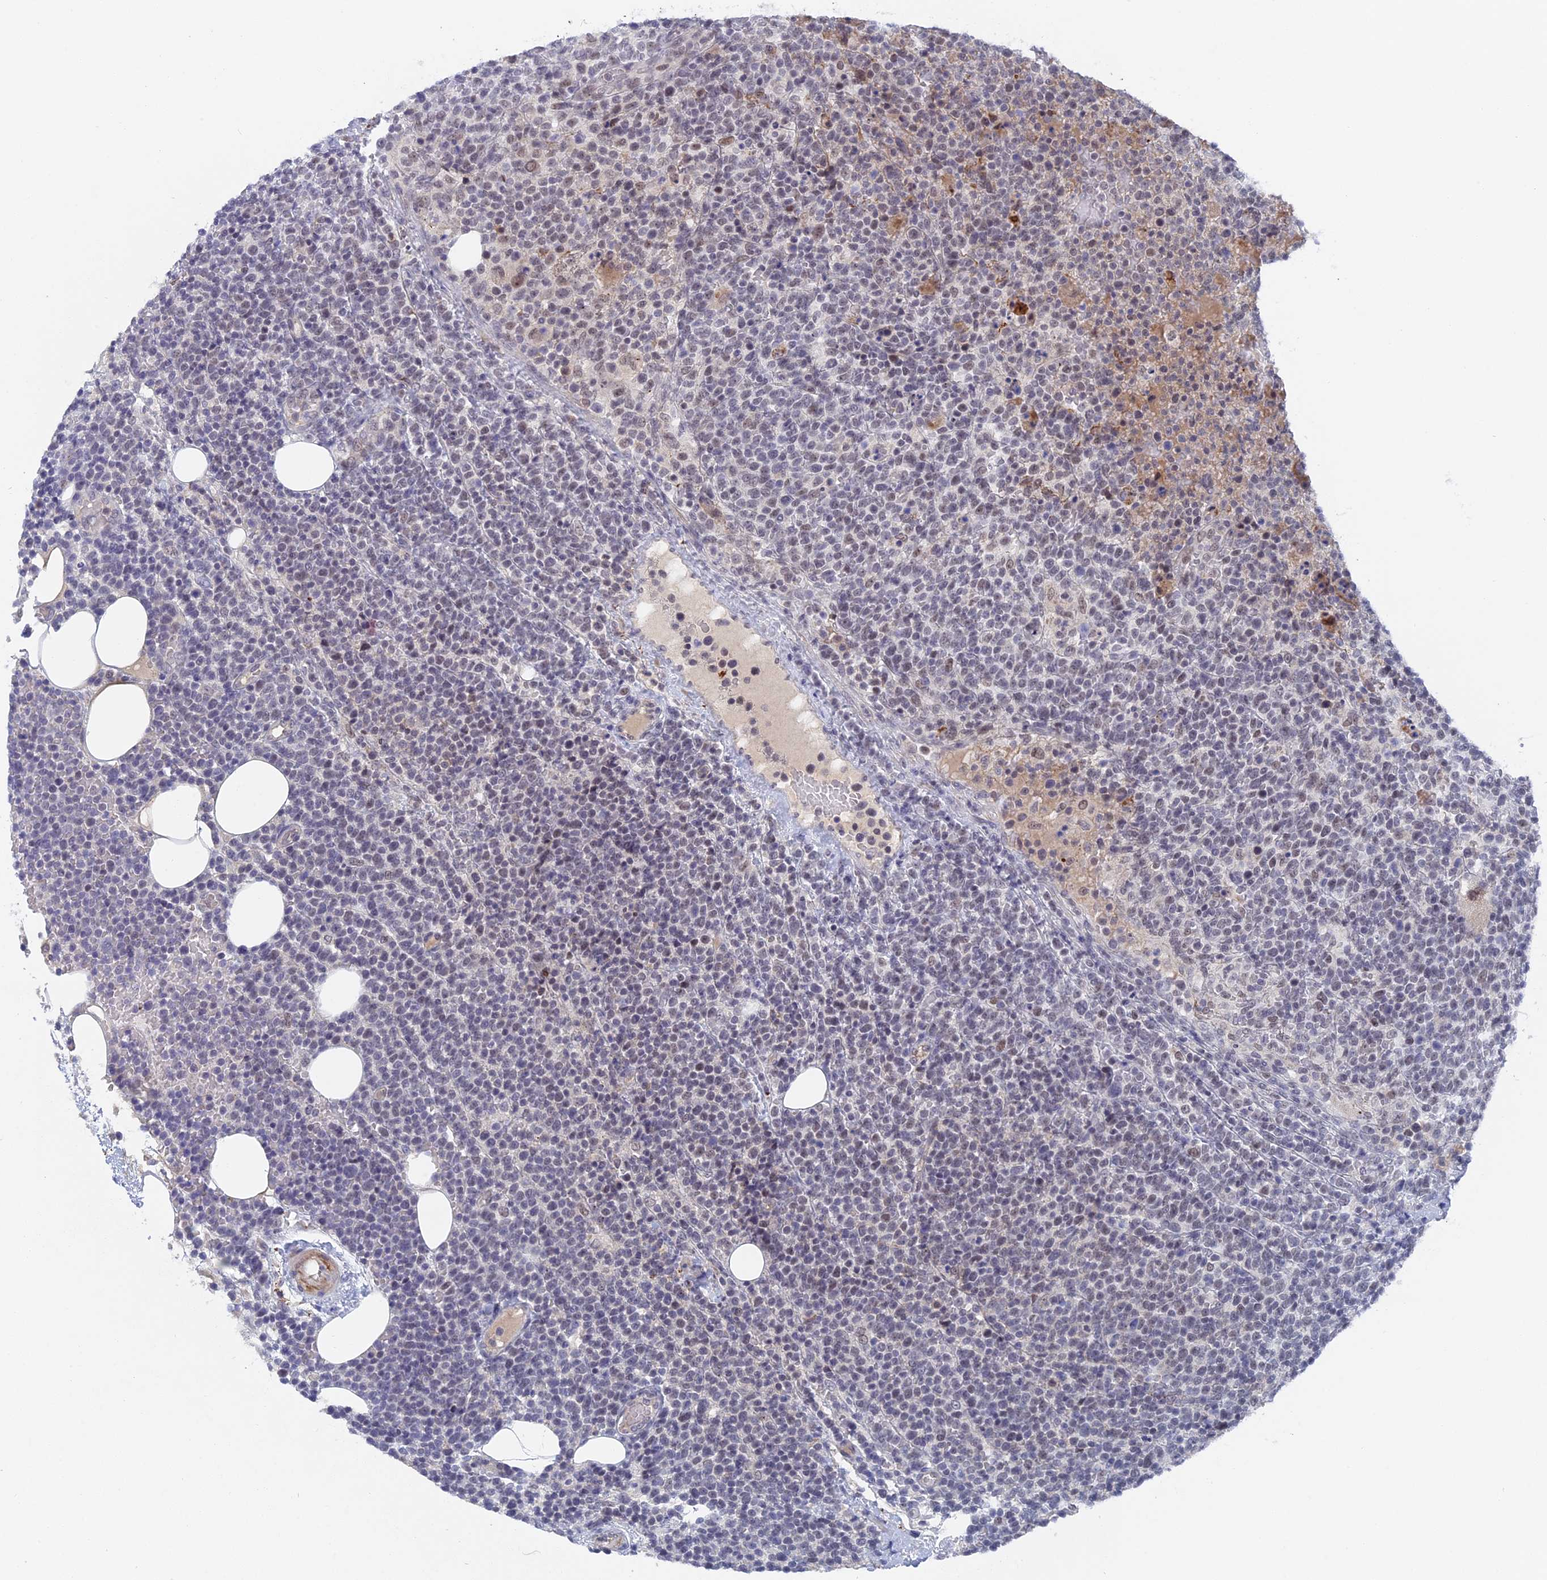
{"staining": {"intensity": "weak", "quantity": "<25%", "location": "nuclear"}, "tissue": "lymphoma", "cell_type": "Tumor cells", "image_type": "cancer", "snomed": [{"axis": "morphology", "description": "Malignant lymphoma, non-Hodgkin's type, High grade"}, {"axis": "topography", "description": "Lymph node"}], "caption": "Tumor cells show no significant staining in malignant lymphoma, non-Hodgkin's type (high-grade). (Stains: DAB IHC with hematoxylin counter stain, Microscopy: brightfield microscopy at high magnification).", "gene": "BRD2", "patient": {"sex": "male", "age": 61}}